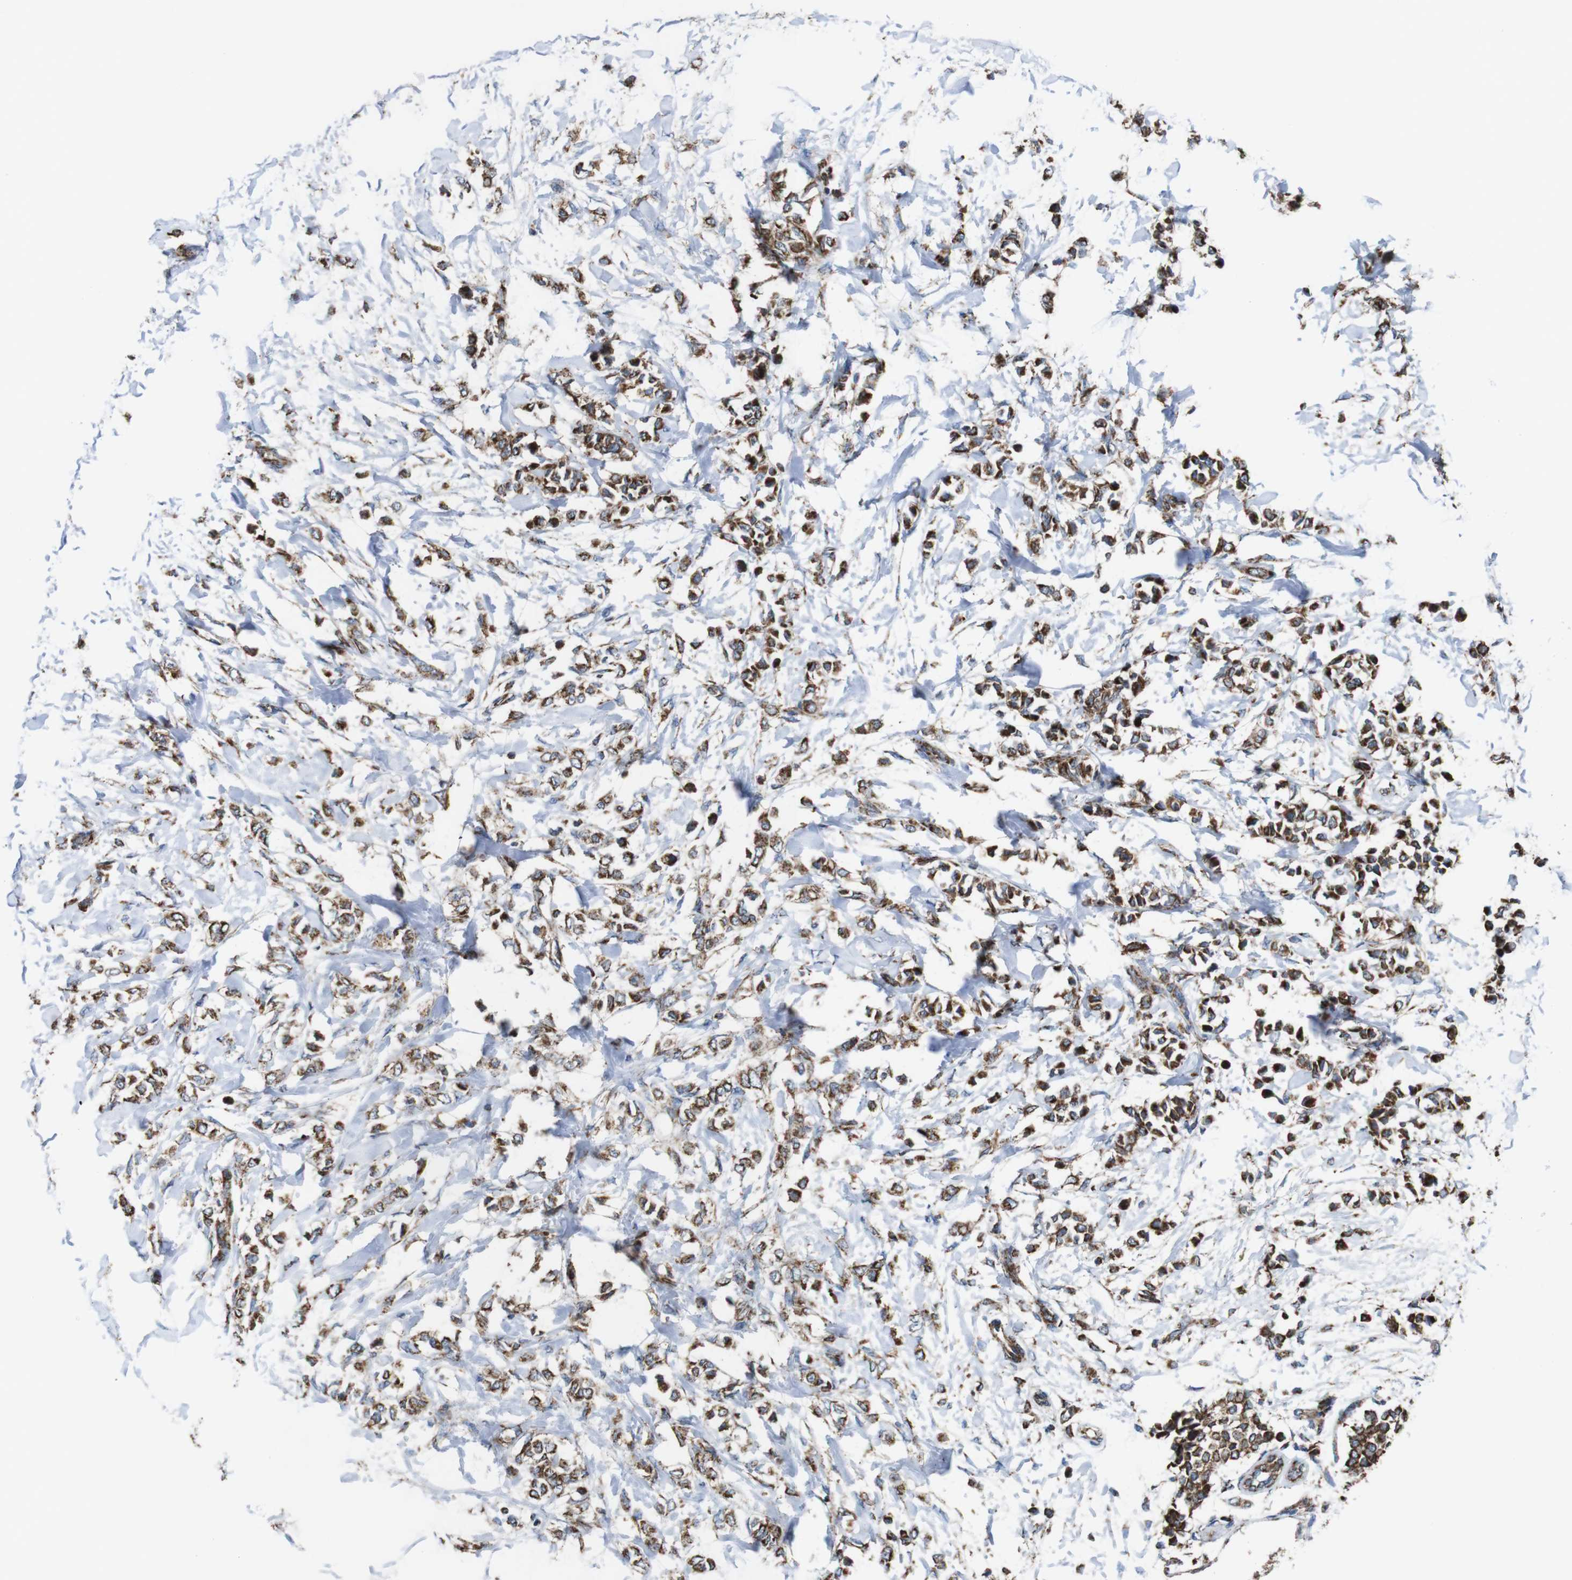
{"staining": {"intensity": "moderate", "quantity": ">75%", "location": "cytoplasmic/membranous"}, "tissue": "breast cancer", "cell_type": "Tumor cells", "image_type": "cancer", "snomed": [{"axis": "morphology", "description": "Lobular carcinoma, in situ"}, {"axis": "morphology", "description": "Lobular carcinoma"}, {"axis": "topography", "description": "Breast"}], "caption": "Breast lobular carcinoma tissue exhibits moderate cytoplasmic/membranous staining in approximately >75% of tumor cells, visualized by immunohistochemistry. The staining was performed using DAB (3,3'-diaminobenzidine), with brown indicating positive protein expression. Nuclei are stained blue with hematoxylin.", "gene": "HK1", "patient": {"sex": "female", "age": 41}}